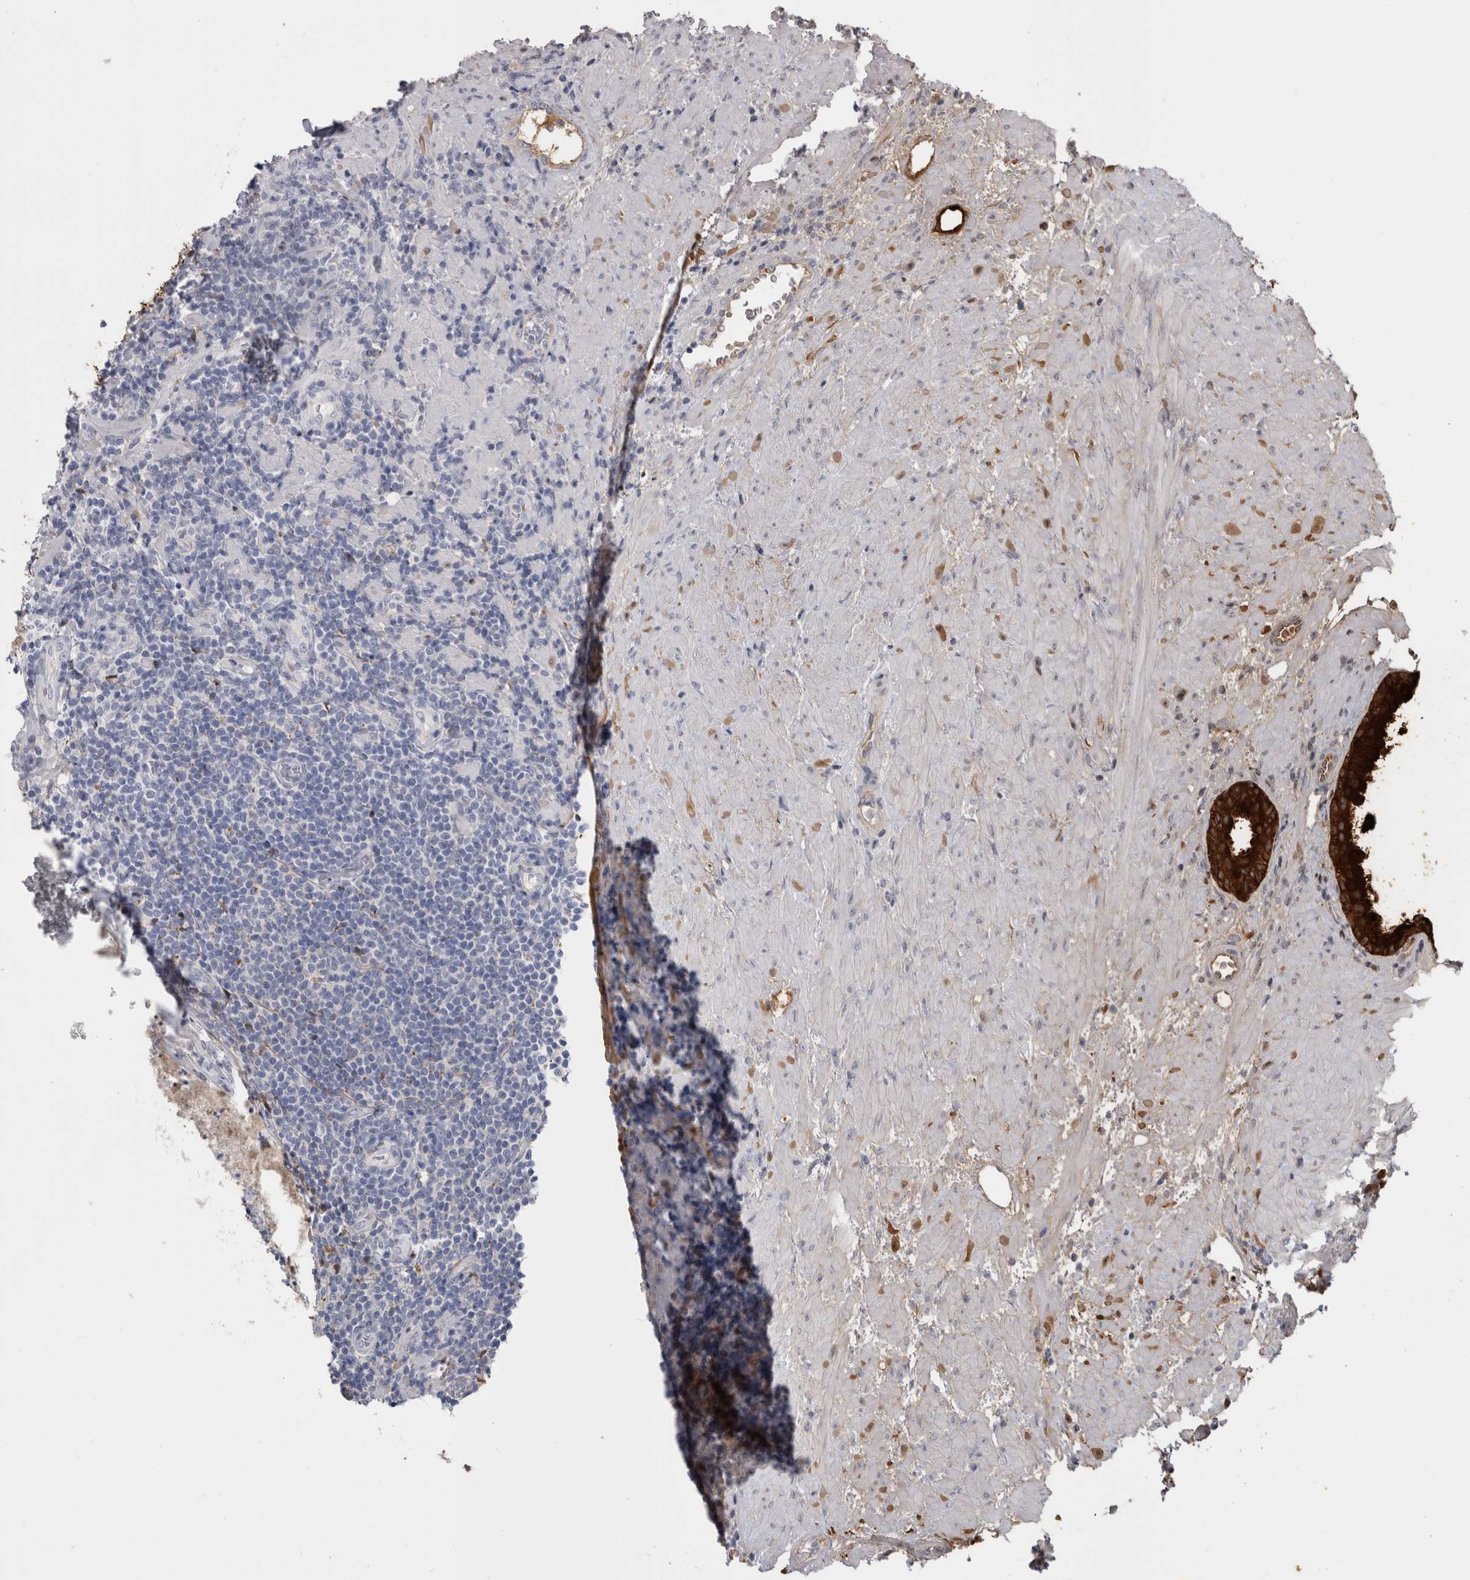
{"staining": {"intensity": "strong", "quantity": ">75%", "location": "cytoplasmic/membranous"}, "tissue": "prostate", "cell_type": "Glandular cells", "image_type": "normal", "snomed": [{"axis": "morphology", "description": "Normal tissue, NOS"}, {"axis": "topography", "description": "Prostate"}], "caption": "Protein analysis of benign prostate shows strong cytoplasmic/membranous staining in approximately >75% of glandular cells. (DAB (3,3'-diaminobenzidine) IHC, brown staining for protein, blue staining for nuclei).", "gene": "MSMB", "patient": {"sex": "male", "age": 76}}